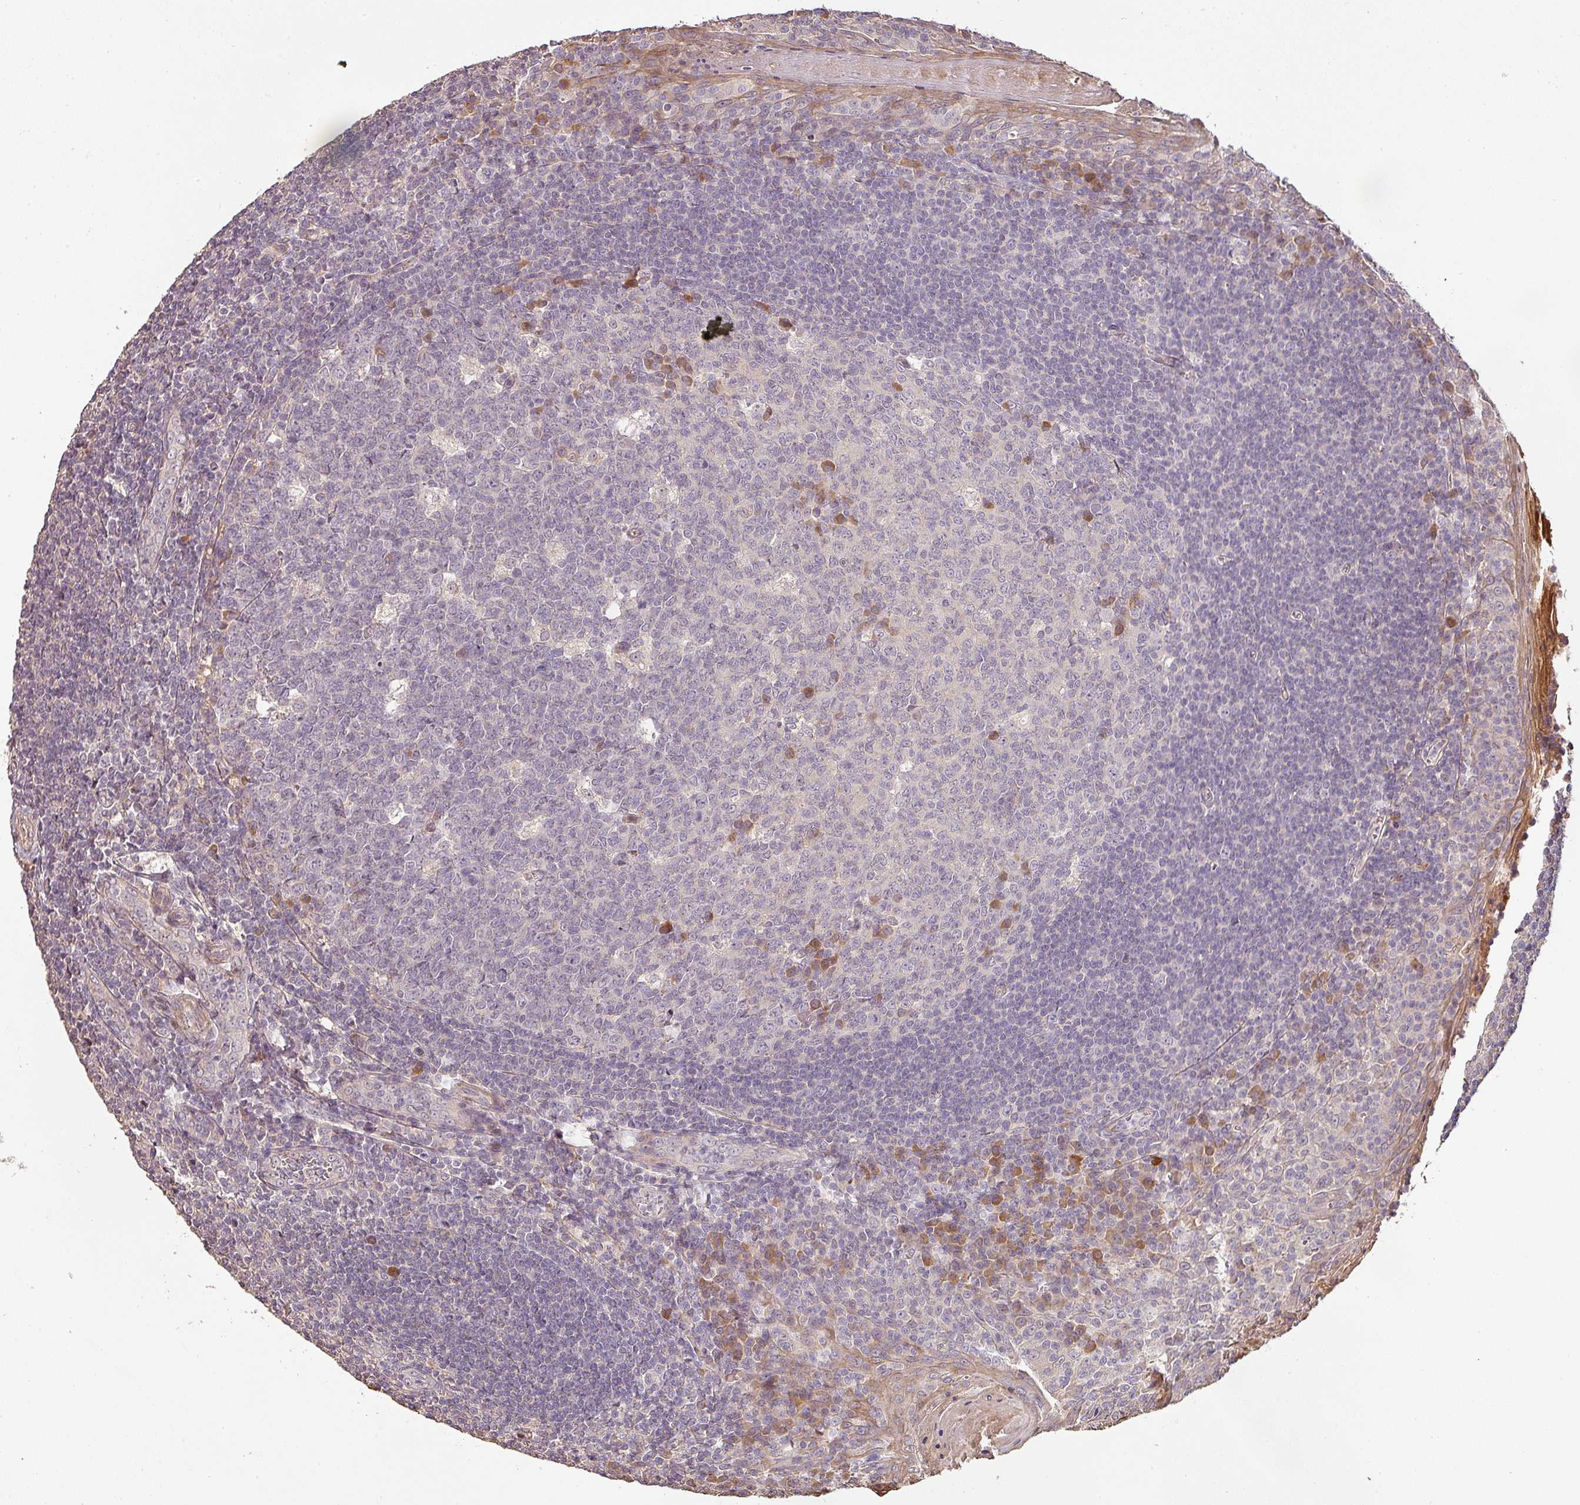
{"staining": {"intensity": "moderate", "quantity": "<25%", "location": "cytoplasmic/membranous"}, "tissue": "tonsil", "cell_type": "Germinal center cells", "image_type": "normal", "snomed": [{"axis": "morphology", "description": "Normal tissue, NOS"}, {"axis": "topography", "description": "Tonsil"}], "caption": "Immunohistochemical staining of unremarkable tonsil exhibits low levels of moderate cytoplasmic/membranous expression in about <25% of germinal center cells. The staining is performed using DAB brown chromogen to label protein expression. The nuclei are counter-stained blue using hematoxylin.", "gene": "BPIFB3", "patient": {"sex": "male", "age": 27}}